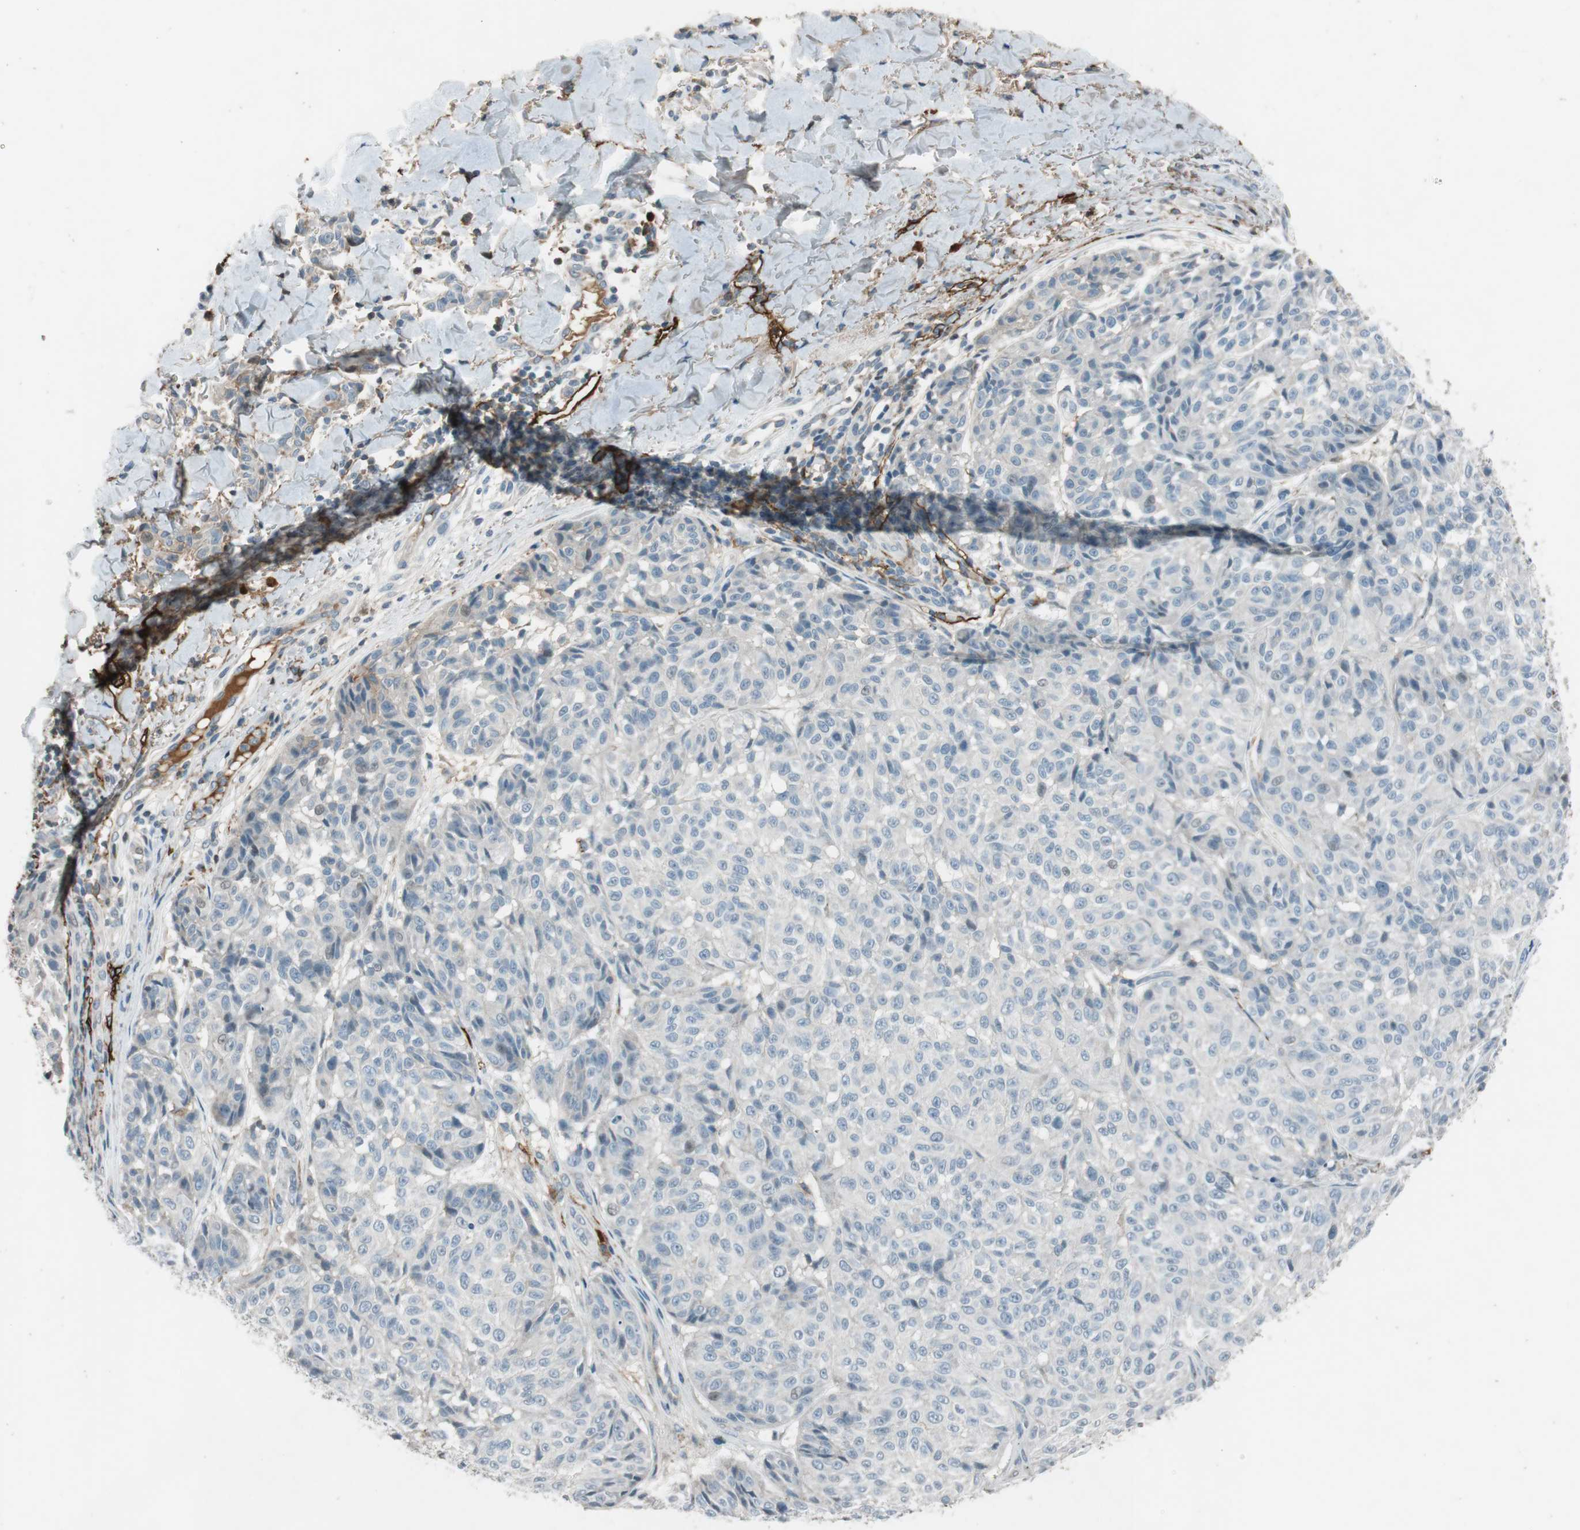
{"staining": {"intensity": "negative", "quantity": "none", "location": "none"}, "tissue": "melanoma", "cell_type": "Tumor cells", "image_type": "cancer", "snomed": [{"axis": "morphology", "description": "Malignant melanoma, NOS"}, {"axis": "topography", "description": "Skin"}], "caption": "Micrograph shows no significant protein staining in tumor cells of malignant melanoma.", "gene": "PDPN", "patient": {"sex": "female", "age": 46}}